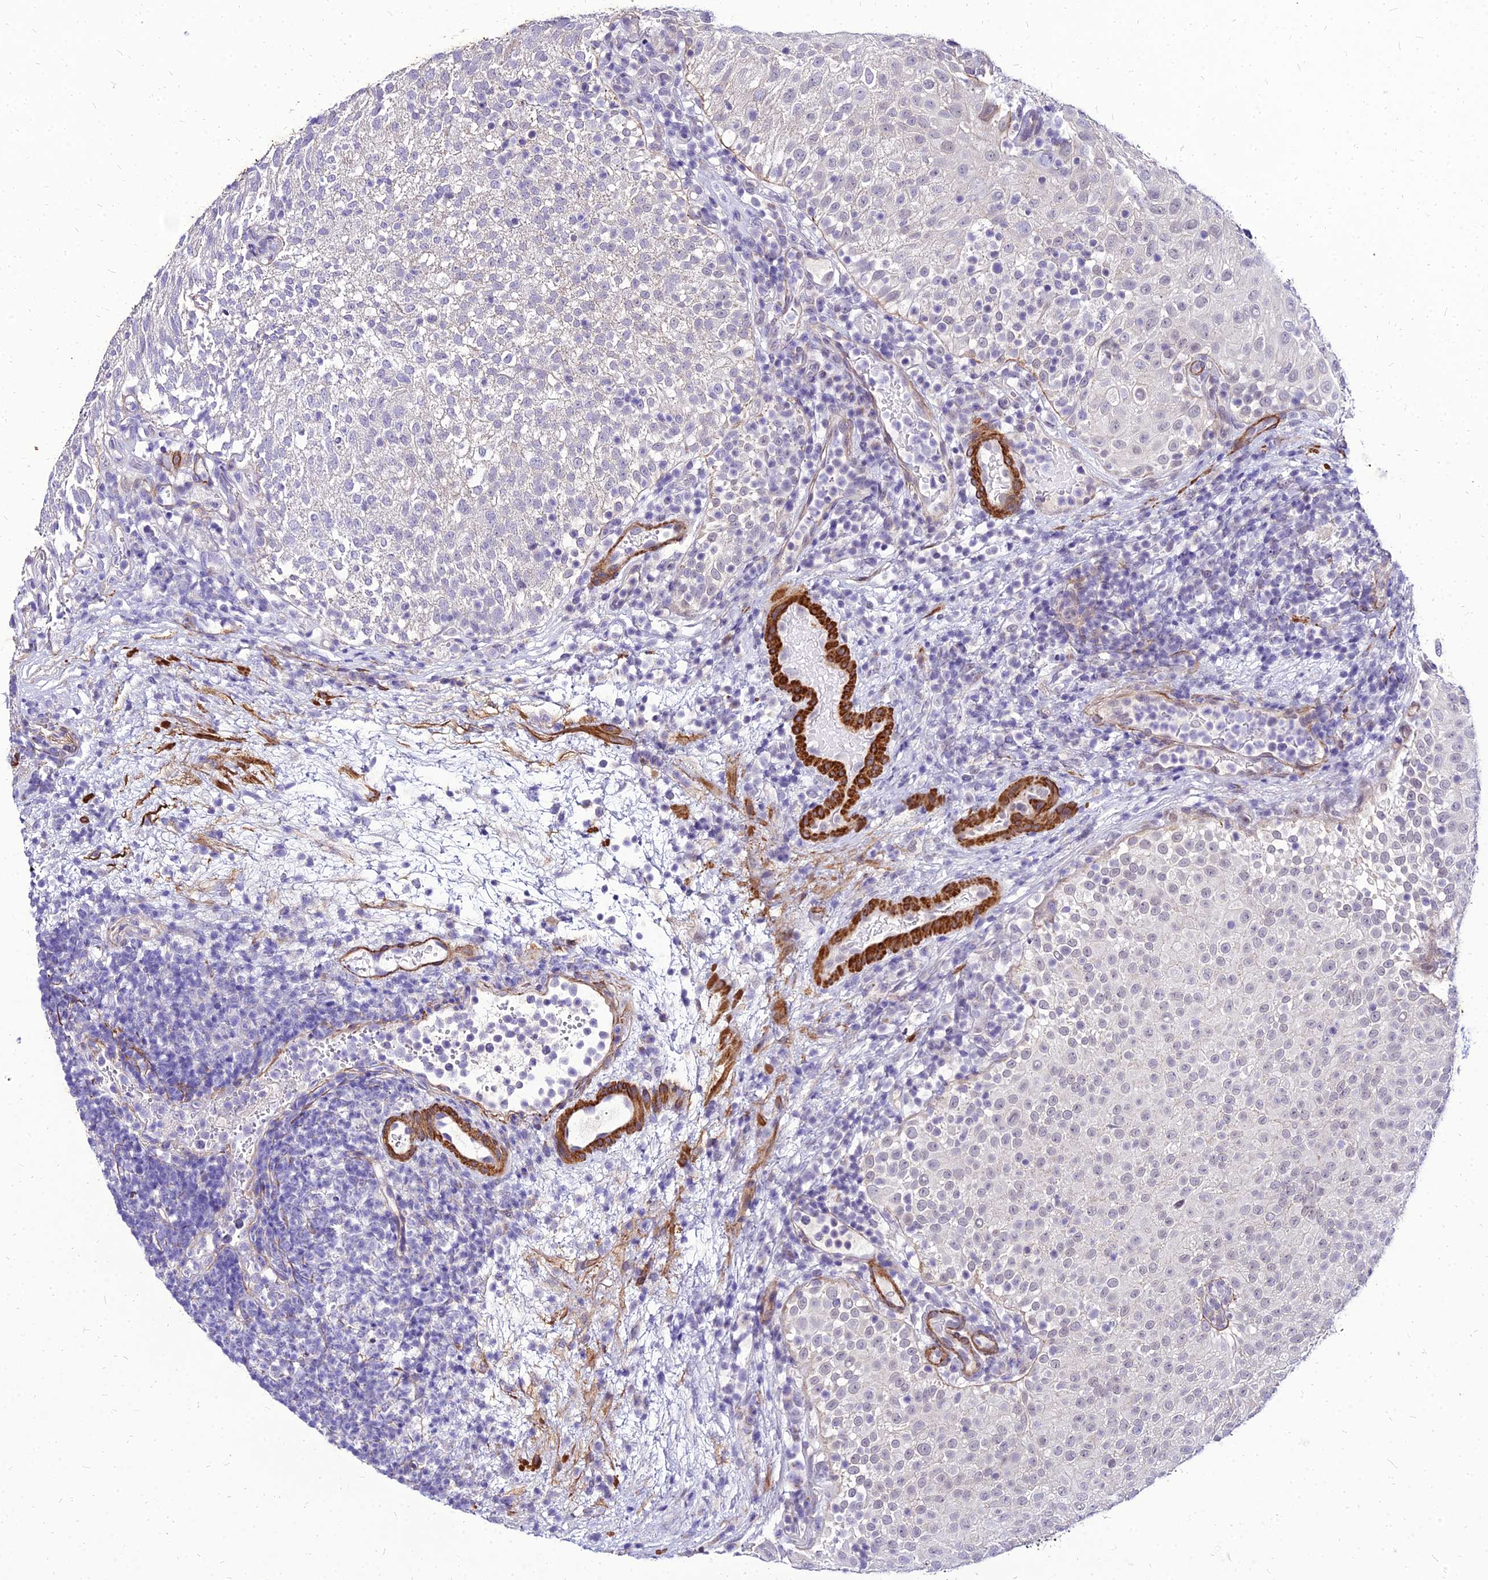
{"staining": {"intensity": "negative", "quantity": "none", "location": "none"}, "tissue": "urothelial cancer", "cell_type": "Tumor cells", "image_type": "cancer", "snomed": [{"axis": "morphology", "description": "Urothelial carcinoma, Low grade"}, {"axis": "topography", "description": "Urinary bladder"}], "caption": "Tumor cells are negative for brown protein staining in urothelial cancer.", "gene": "YEATS2", "patient": {"sex": "male", "age": 78}}